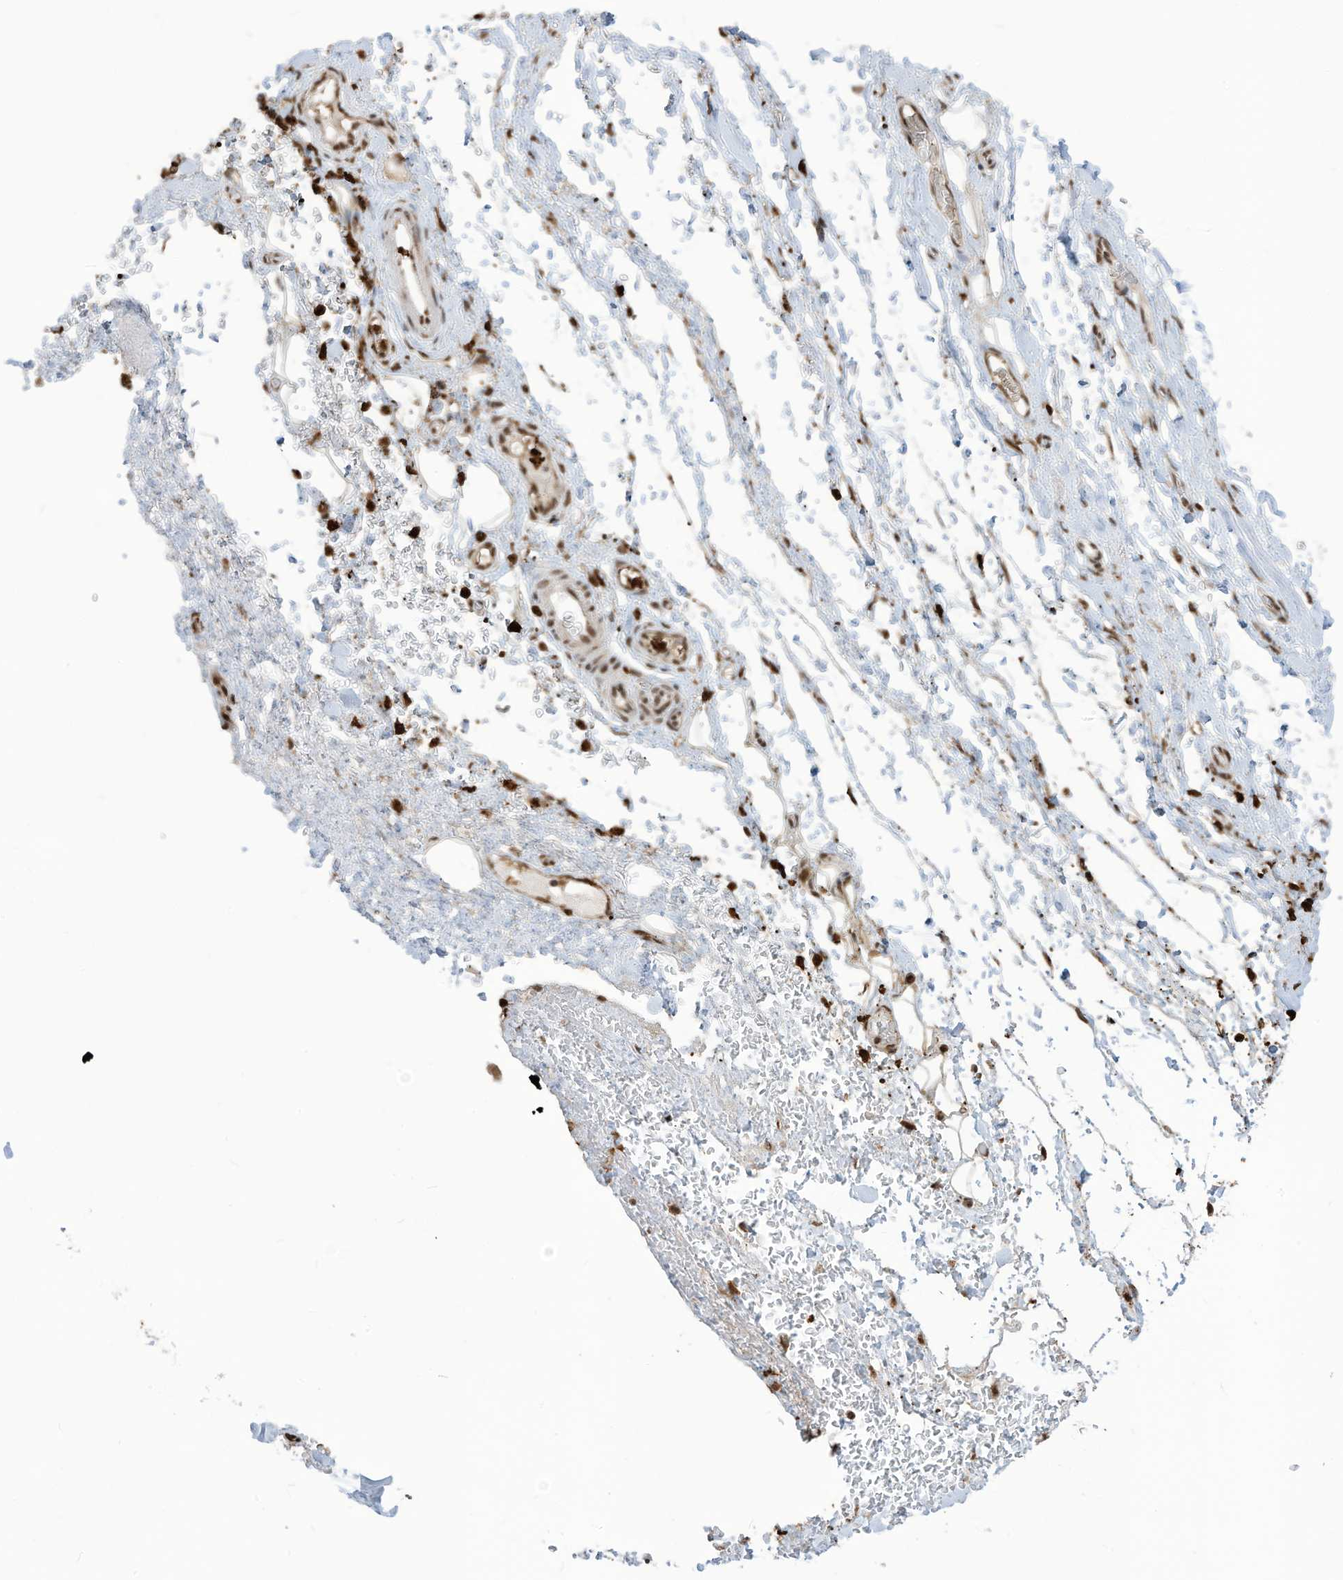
{"staining": {"intensity": "strong", "quantity": ">75%", "location": "nuclear"}, "tissue": "adipose tissue", "cell_type": "Adipocytes", "image_type": "normal", "snomed": [{"axis": "morphology", "description": "Normal tissue, NOS"}, {"axis": "morphology", "description": "Adenocarcinoma, NOS"}, {"axis": "topography", "description": "Stomach, upper"}, {"axis": "topography", "description": "Peripheral nerve tissue"}], "caption": "Immunohistochemistry (DAB (3,3'-diaminobenzidine)) staining of benign adipose tissue displays strong nuclear protein expression in approximately >75% of adipocytes. The staining was performed using DAB to visualize the protein expression in brown, while the nuclei were stained in blue with hematoxylin (Magnification: 20x).", "gene": "LBH", "patient": {"sex": "male", "age": 62}}